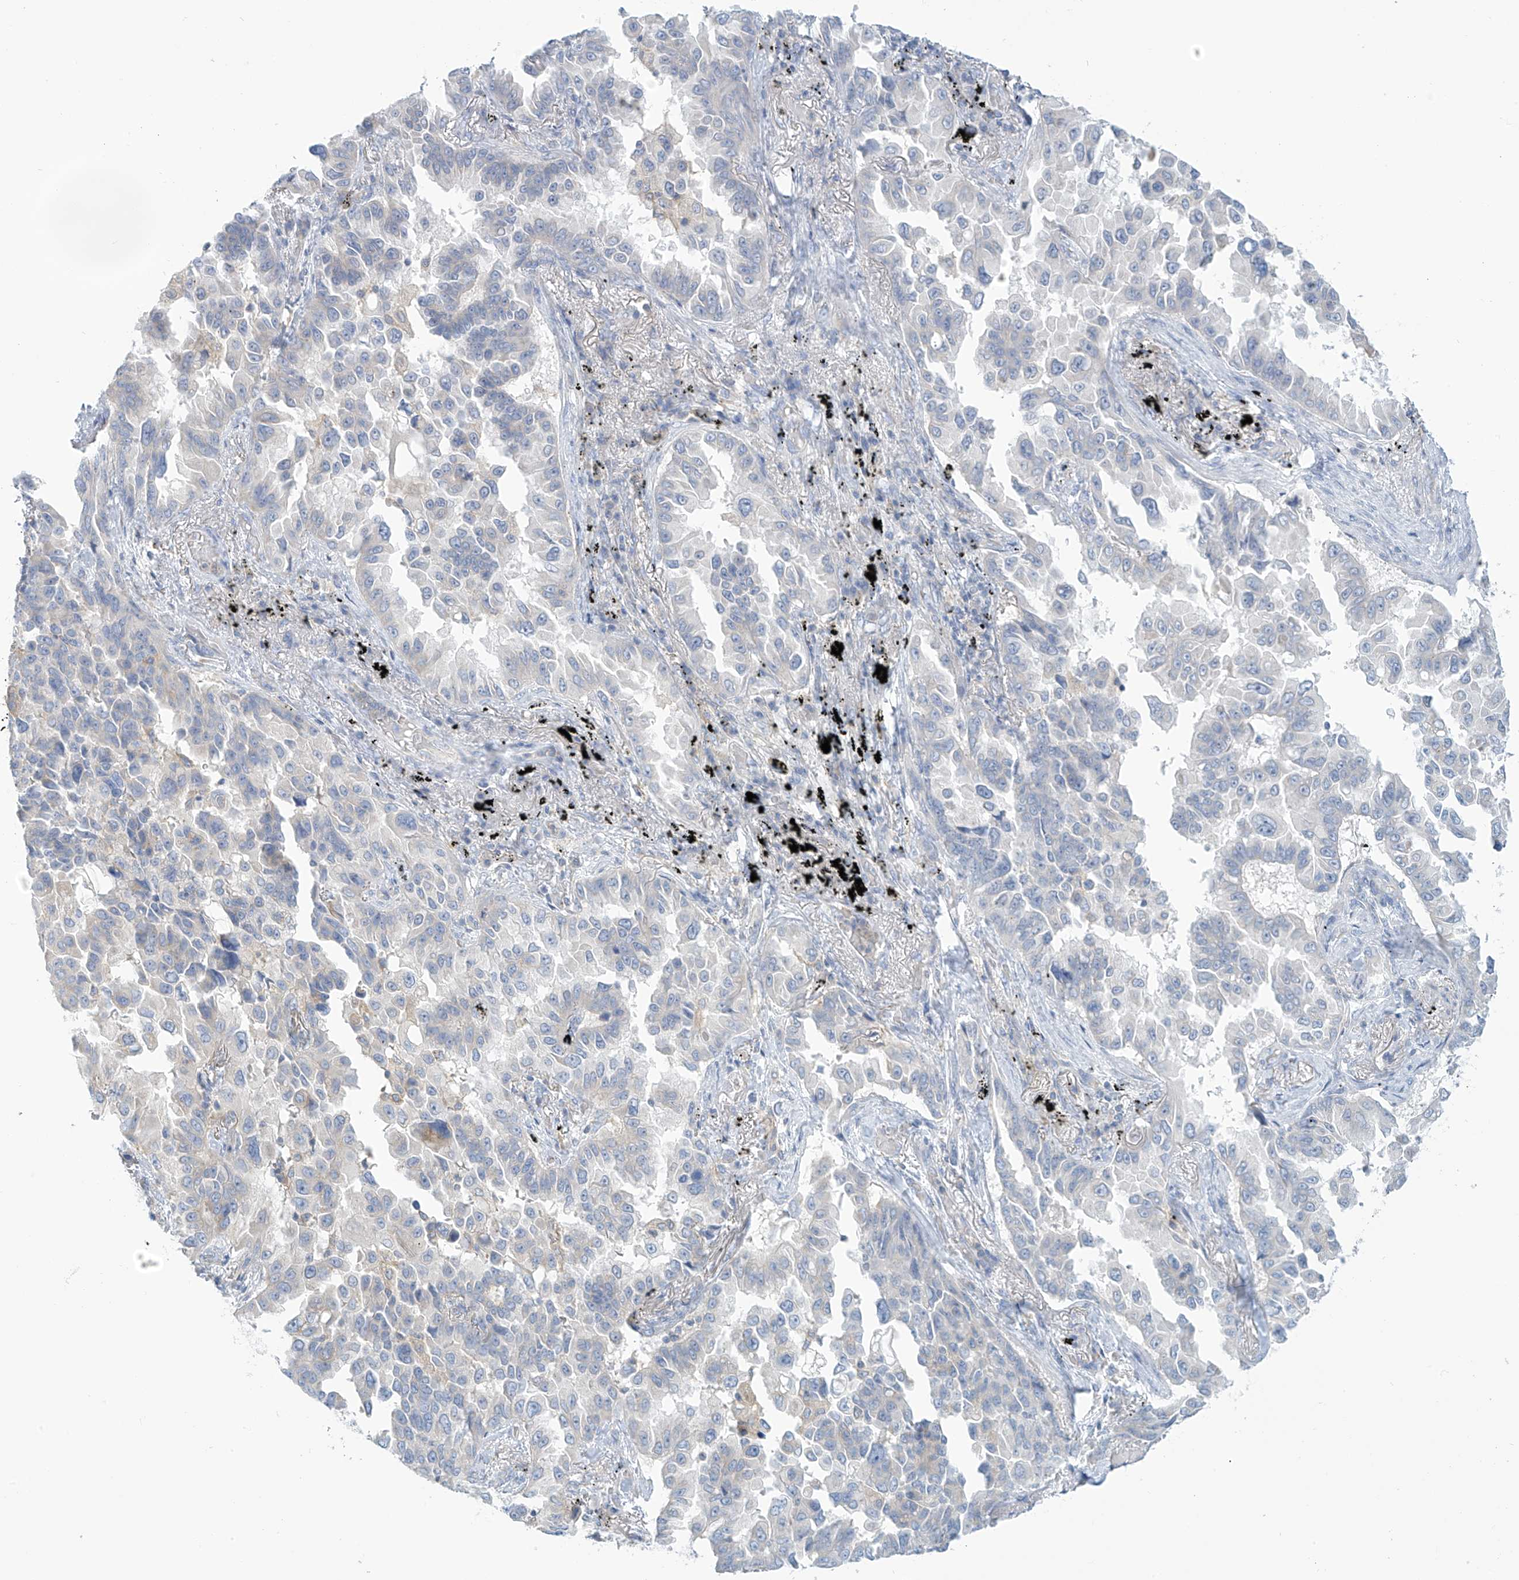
{"staining": {"intensity": "weak", "quantity": "<25%", "location": "cytoplasmic/membranous"}, "tissue": "lung cancer", "cell_type": "Tumor cells", "image_type": "cancer", "snomed": [{"axis": "morphology", "description": "Adenocarcinoma, NOS"}, {"axis": "topography", "description": "Lung"}], "caption": "DAB (3,3'-diaminobenzidine) immunohistochemical staining of lung adenocarcinoma reveals no significant staining in tumor cells.", "gene": "SLC6A12", "patient": {"sex": "female", "age": 67}}